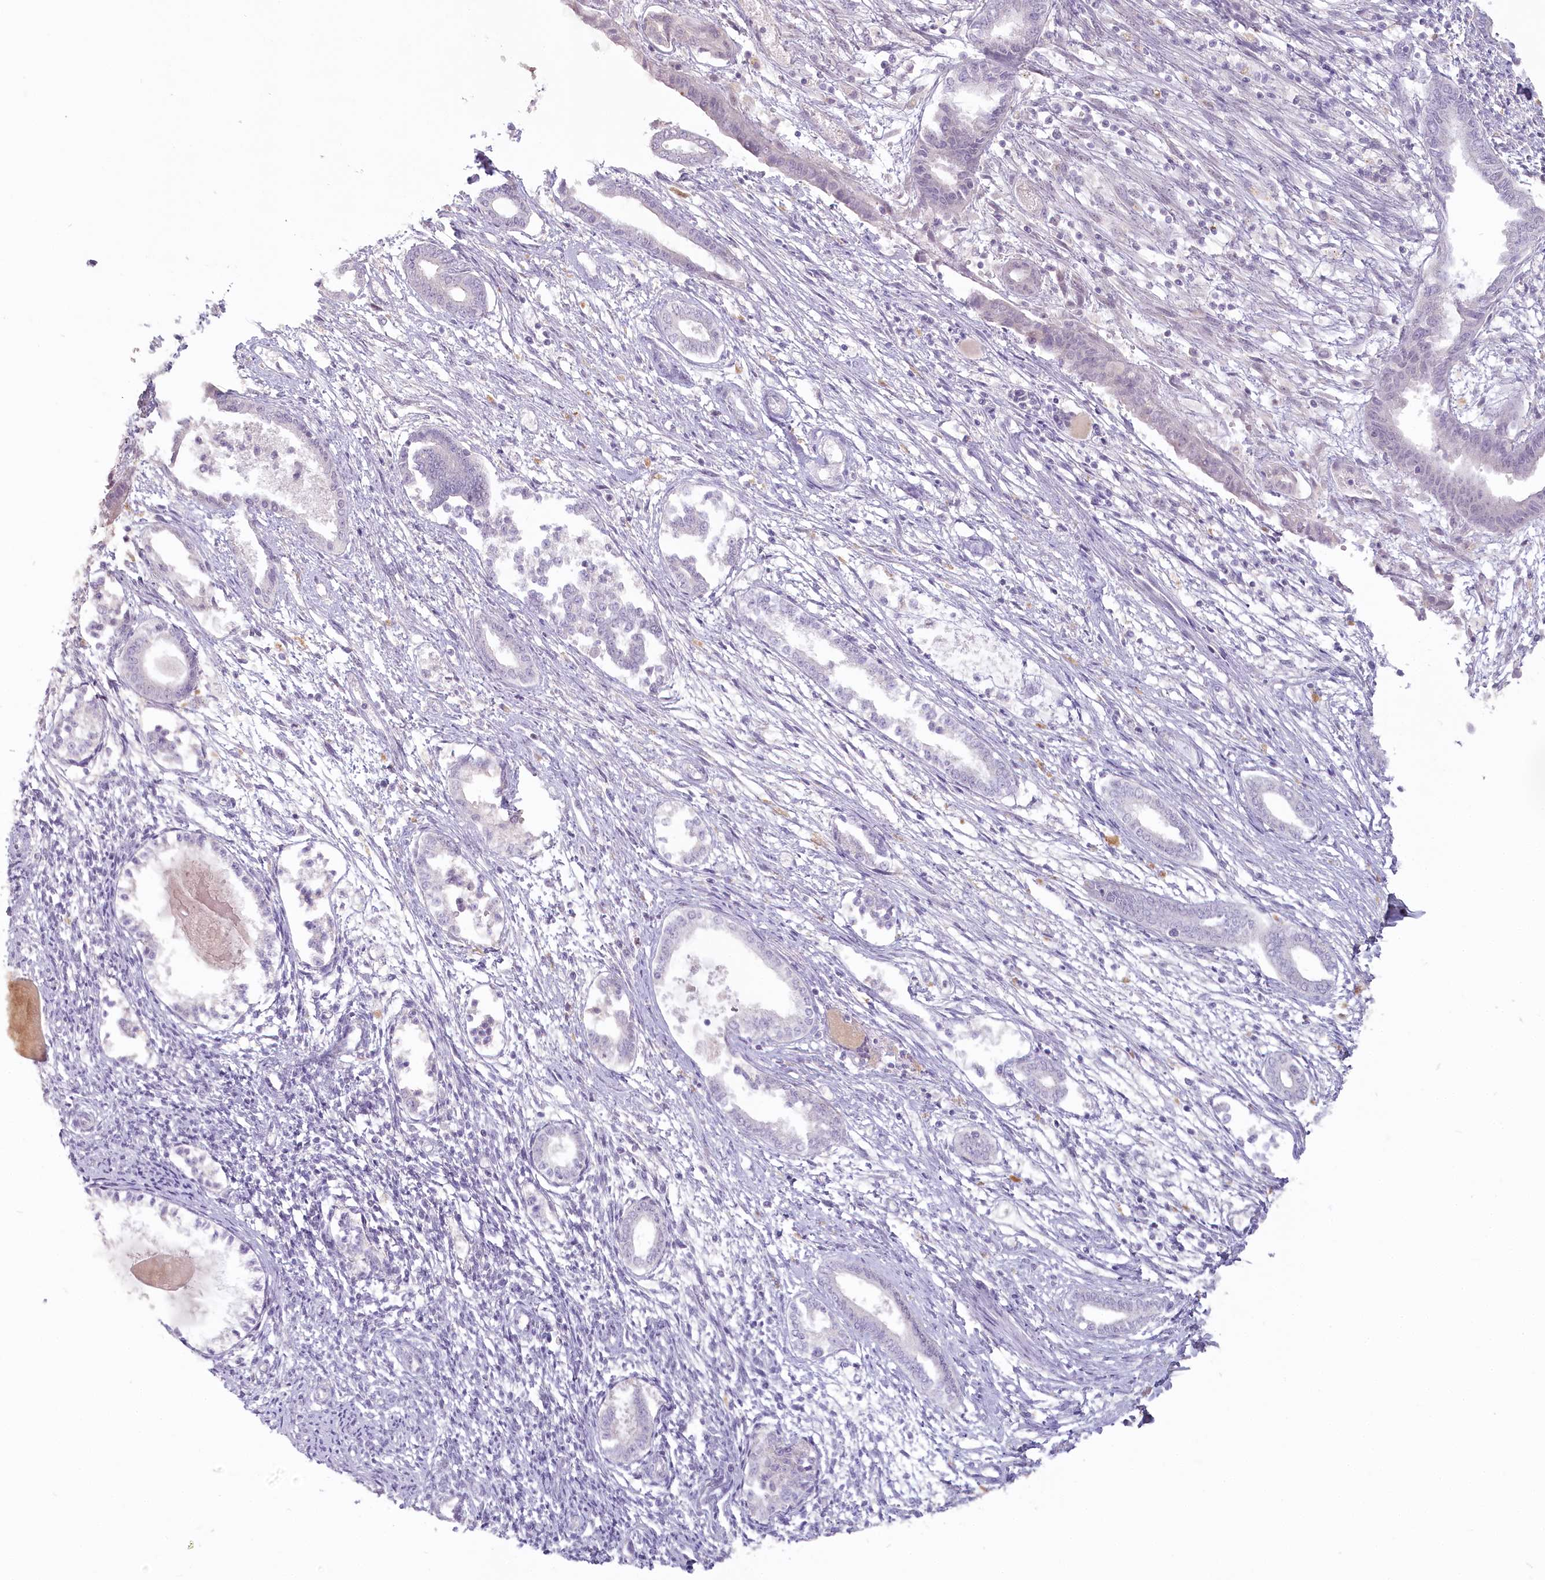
{"staining": {"intensity": "negative", "quantity": "none", "location": "none"}, "tissue": "endometrium", "cell_type": "Cells in endometrial stroma", "image_type": "normal", "snomed": [{"axis": "morphology", "description": "Normal tissue, NOS"}, {"axis": "topography", "description": "Endometrium"}], "caption": "An immunohistochemistry image of unremarkable endometrium is shown. There is no staining in cells in endometrial stroma of endometrium.", "gene": "USP11", "patient": {"sex": "female", "age": 56}}